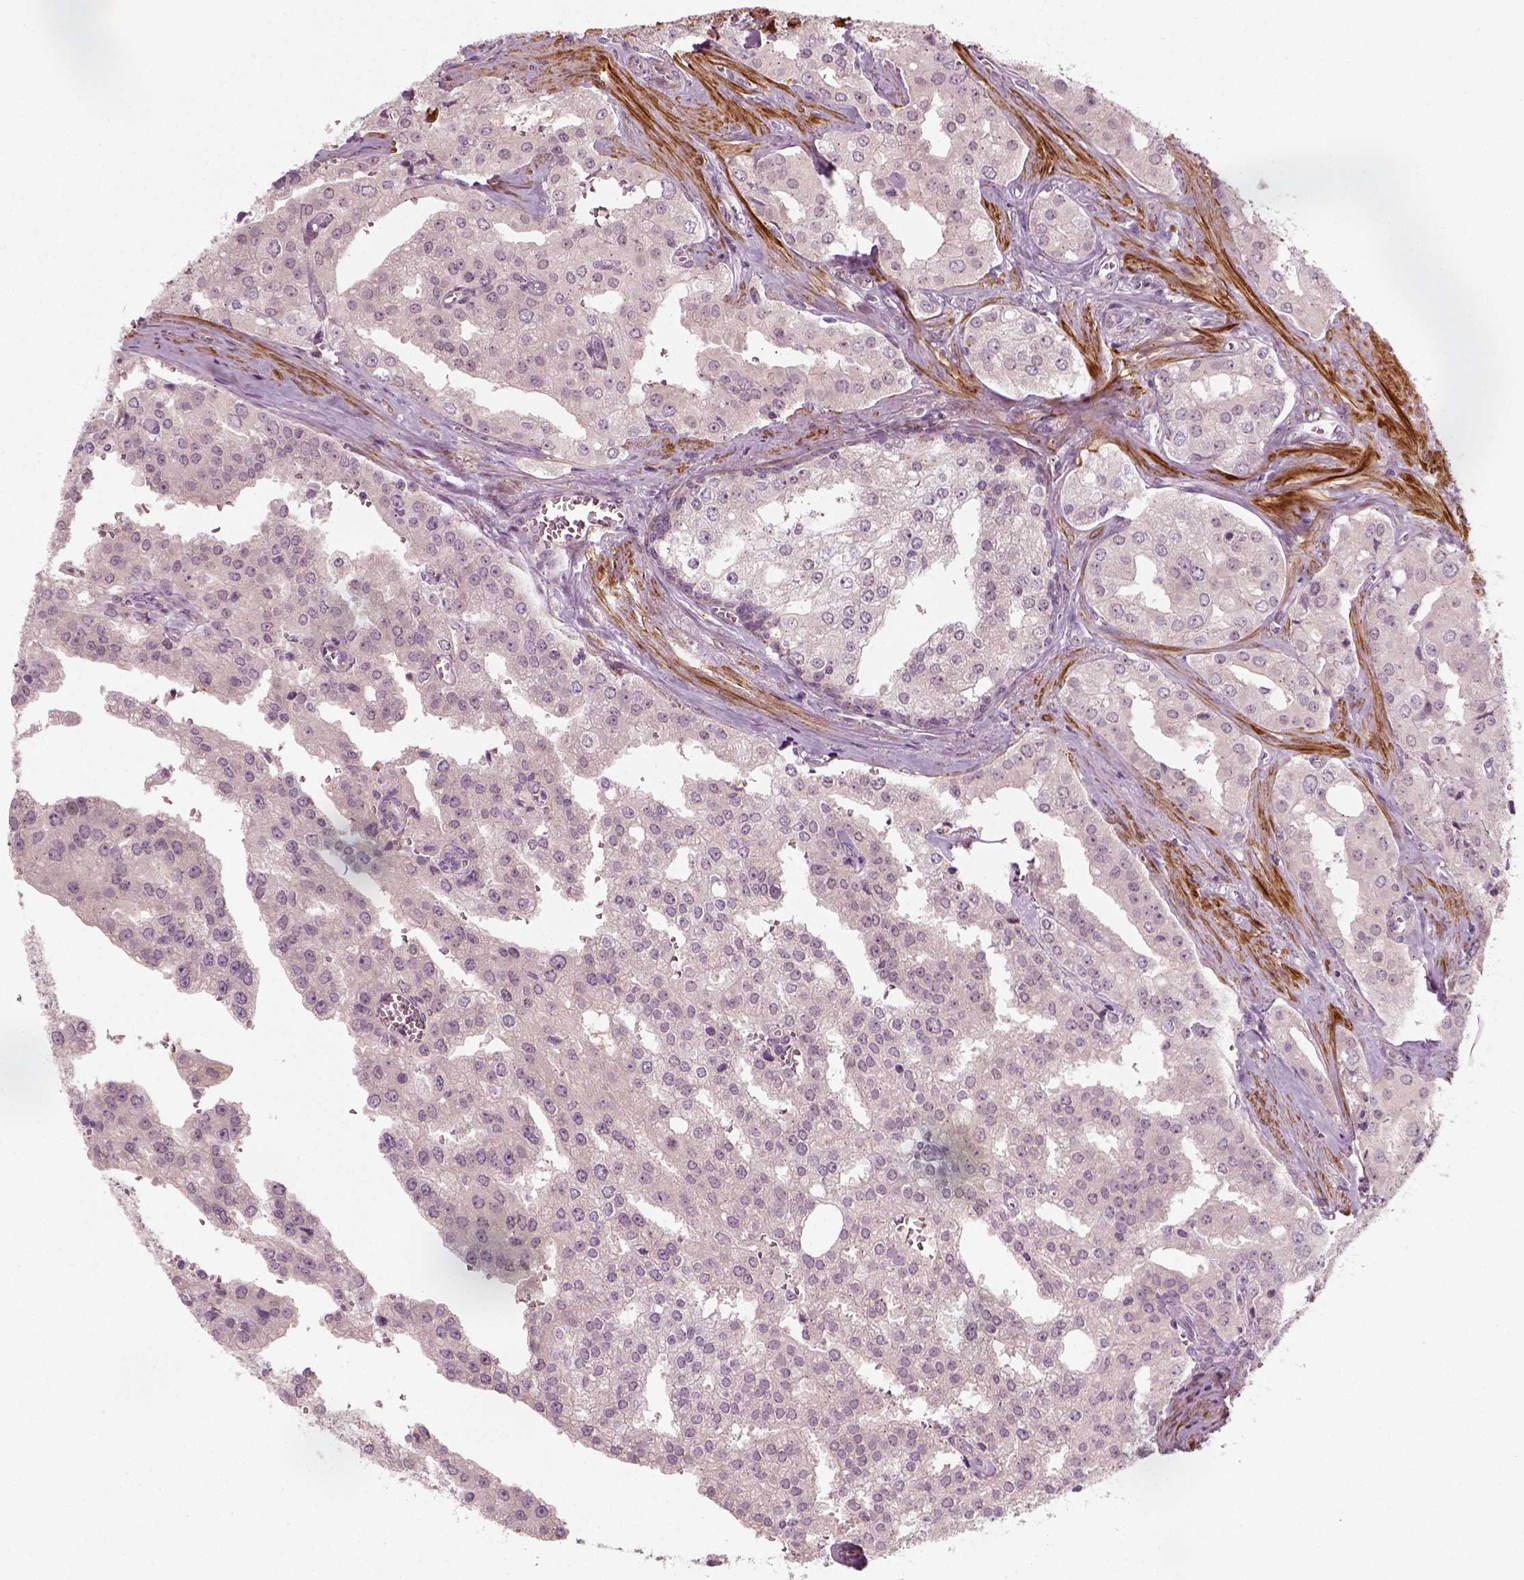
{"staining": {"intensity": "negative", "quantity": "none", "location": "none"}, "tissue": "prostate cancer", "cell_type": "Tumor cells", "image_type": "cancer", "snomed": [{"axis": "morphology", "description": "Adenocarcinoma, High grade"}, {"axis": "topography", "description": "Prostate"}], "caption": "Tumor cells are negative for brown protein staining in prostate adenocarcinoma (high-grade). Brightfield microscopy of immunohistochemistry stained with DAB (brown) and hematoxylin (blue), captured at high magnification.", "gene": "MLIP", "patient": {"sex": "male", "age": 68}}